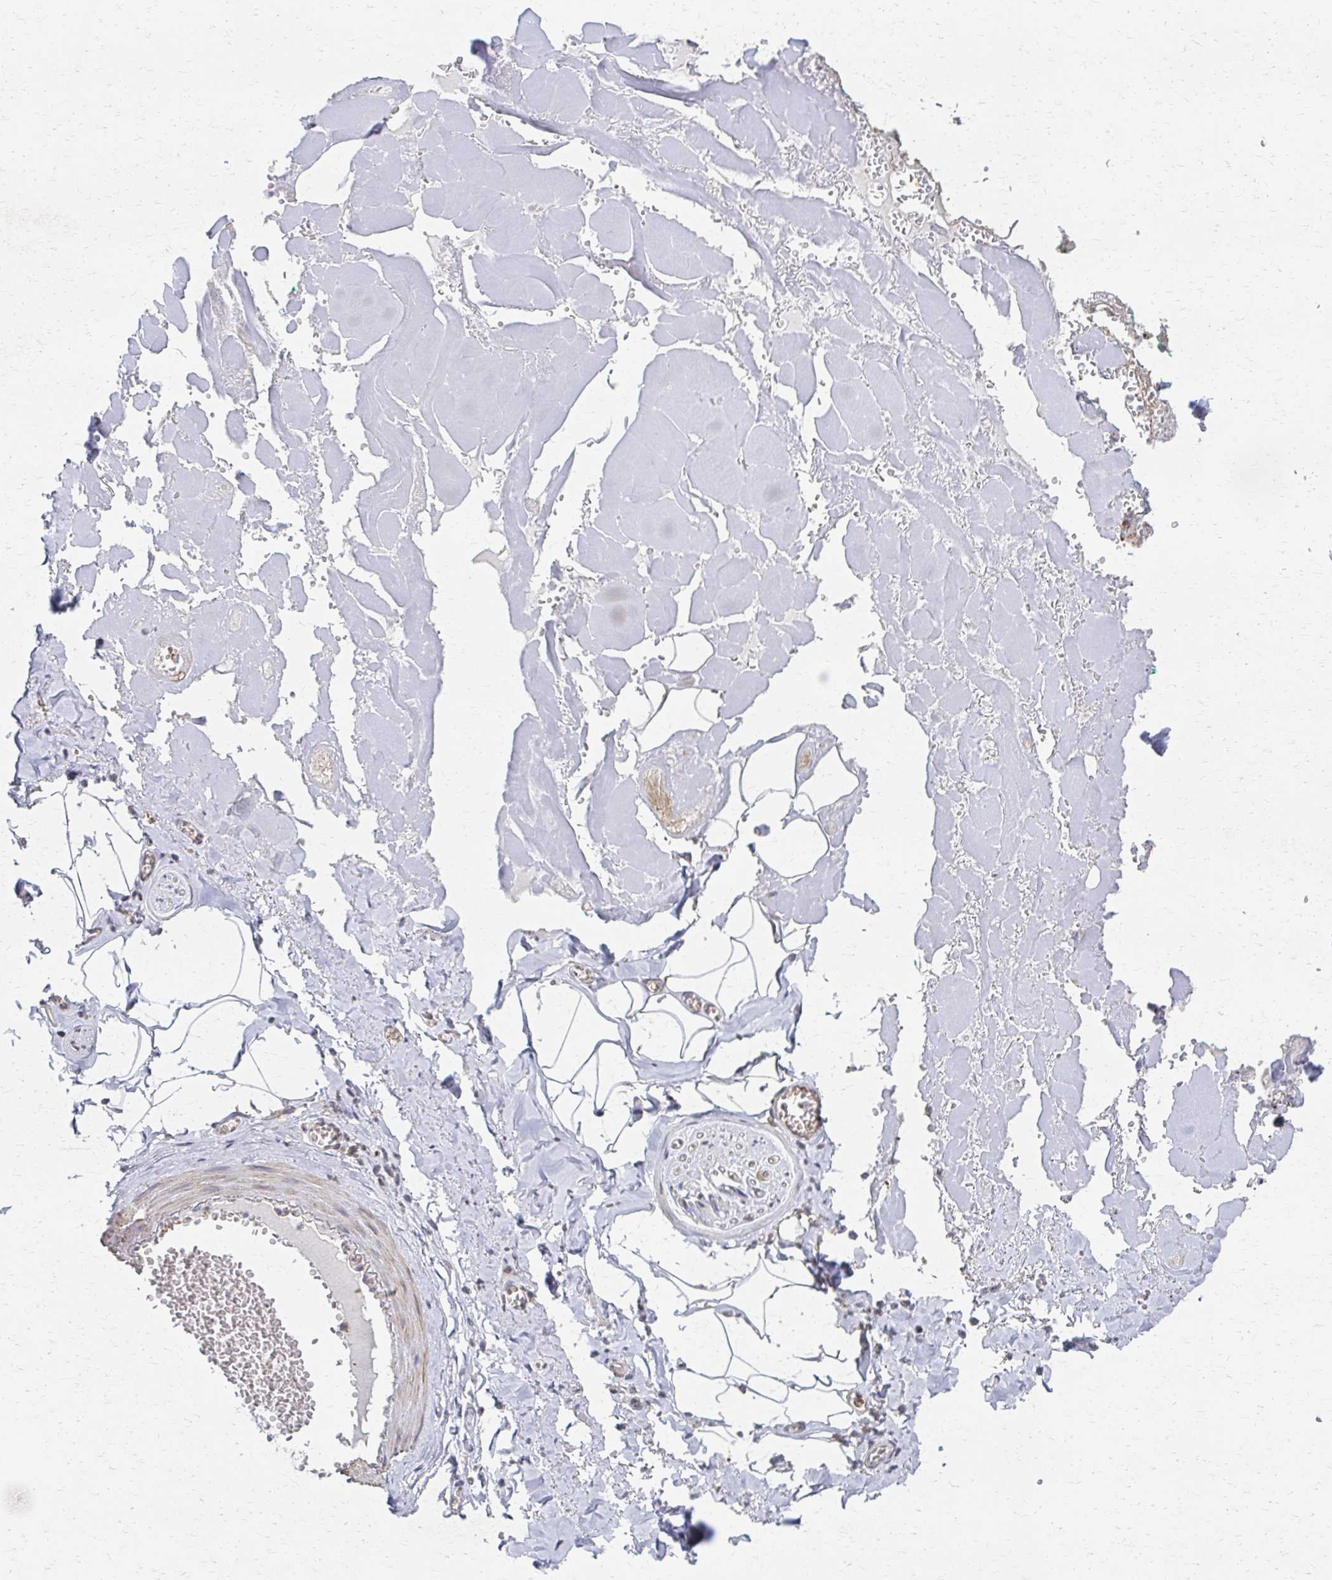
{"staining": {"intensity": "negative", "quantity": "none", "location": "none"}, "tissue": "adipose tissue", "cell_type": "Adipocytes", "image_type": "normal", "snomed": [{"axis": "morphology", "description": "Normal tissue, NOS"}, {"axis": "topography", "description": "Vulva"}, {"axis": "topography", "description": "Peripheral nerve tissue"}], "caption": "An immunohistochemistry image of normal adipose tissue is shown. There is no staining in adipocytes of adipose tissue.", "gene": "EOLA1", "patient": {"sex": "female", "age": 66}}